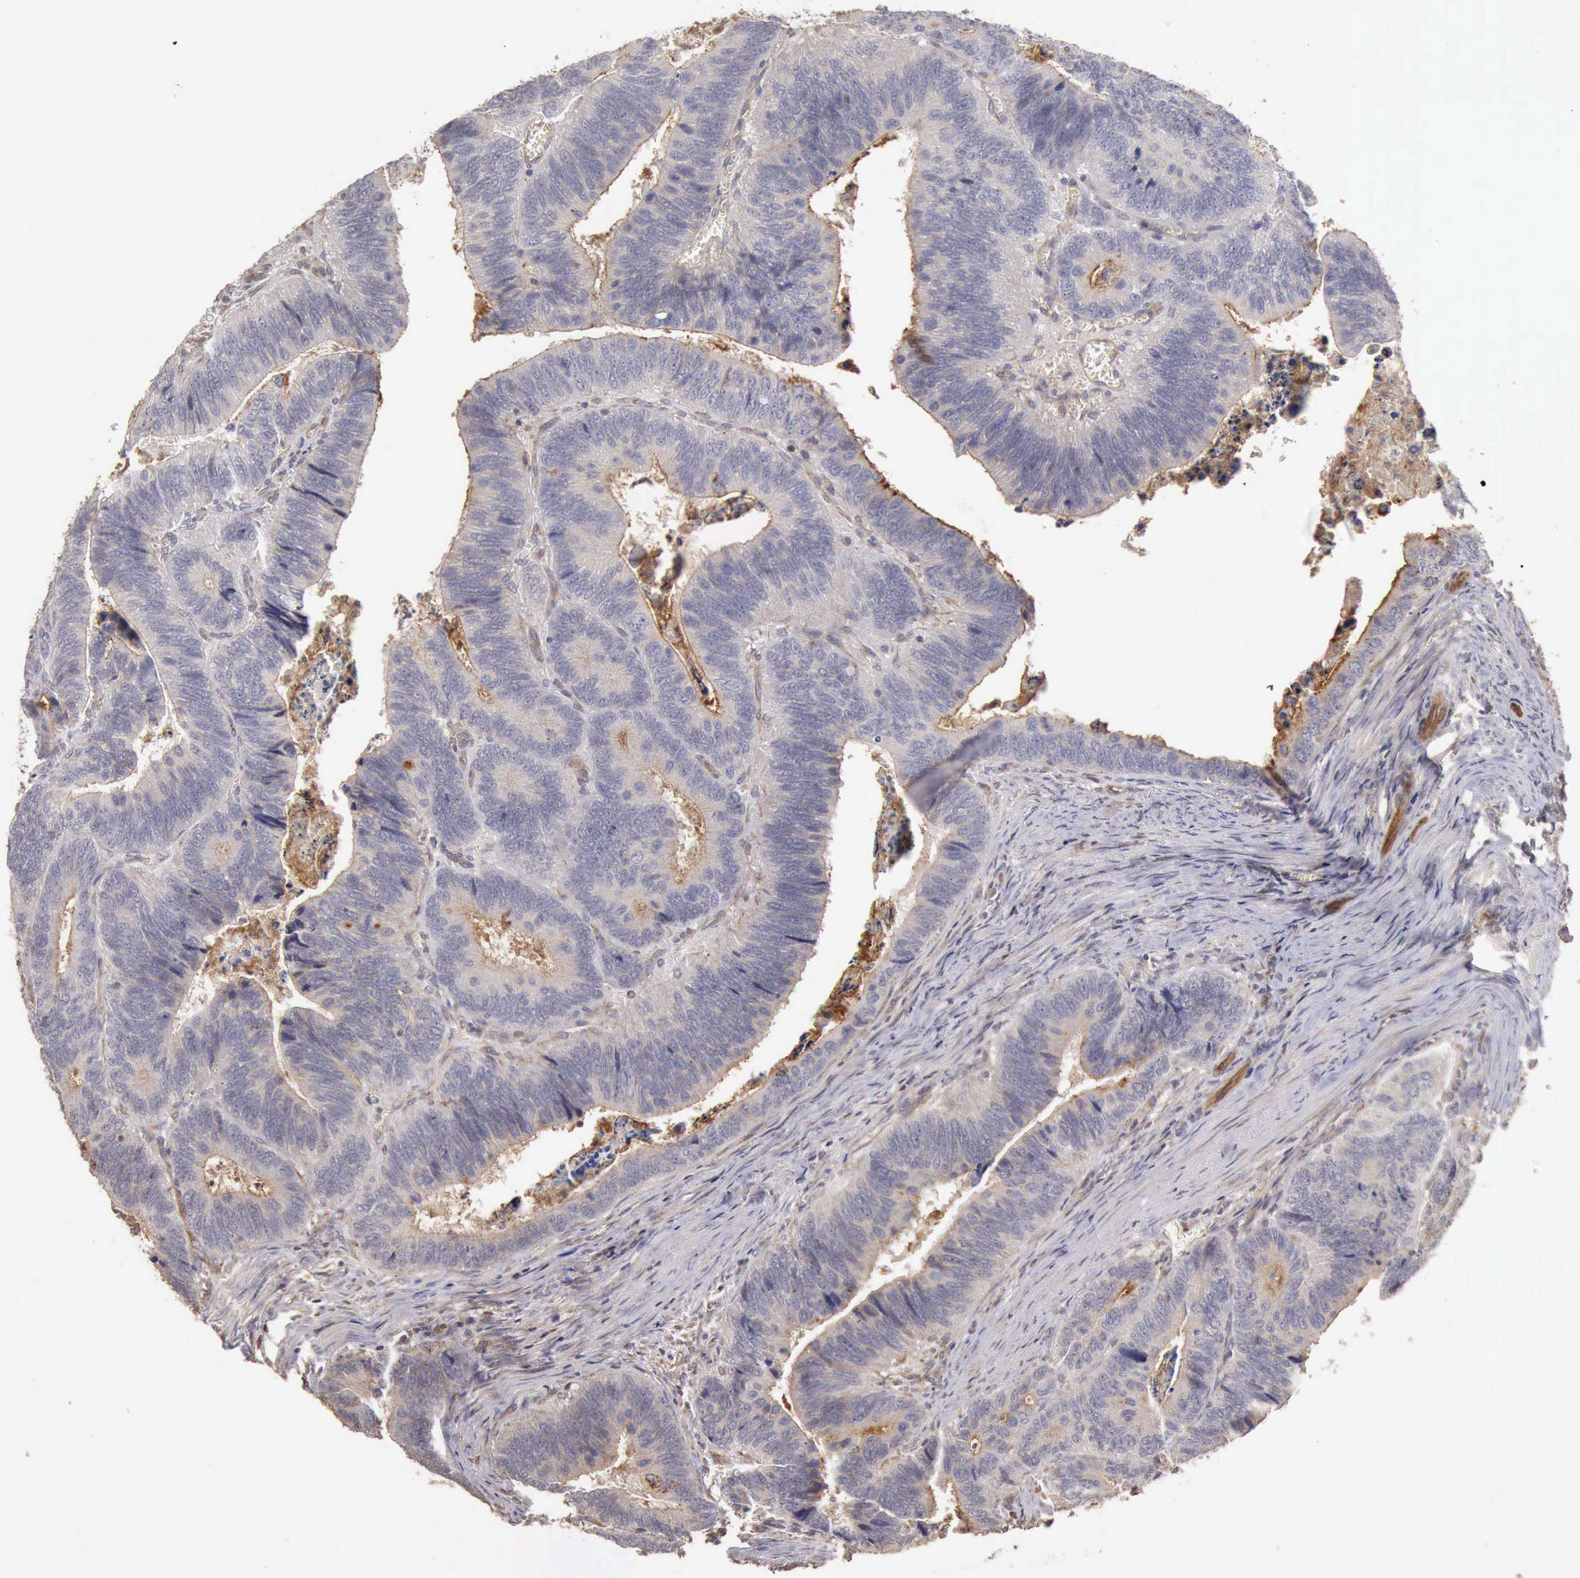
{"staining": {"intensity": "negative", "quantity": "none", "location": "none"}, "tissue": "colorectal cancer", "cell_type": "Tumor cells", "image_type": "cancer", "snomed": [{"axis": "morphology", "description": "Adenocarcinoma, NOS"}, {"axis": "topography", "description": "Colon"}], "caption": "IHC of human colorectal adenocarcinoma exhibits no expression in tumor cells.", "gene": "BMX", "patient": {"sex": "male", "age": 72}}